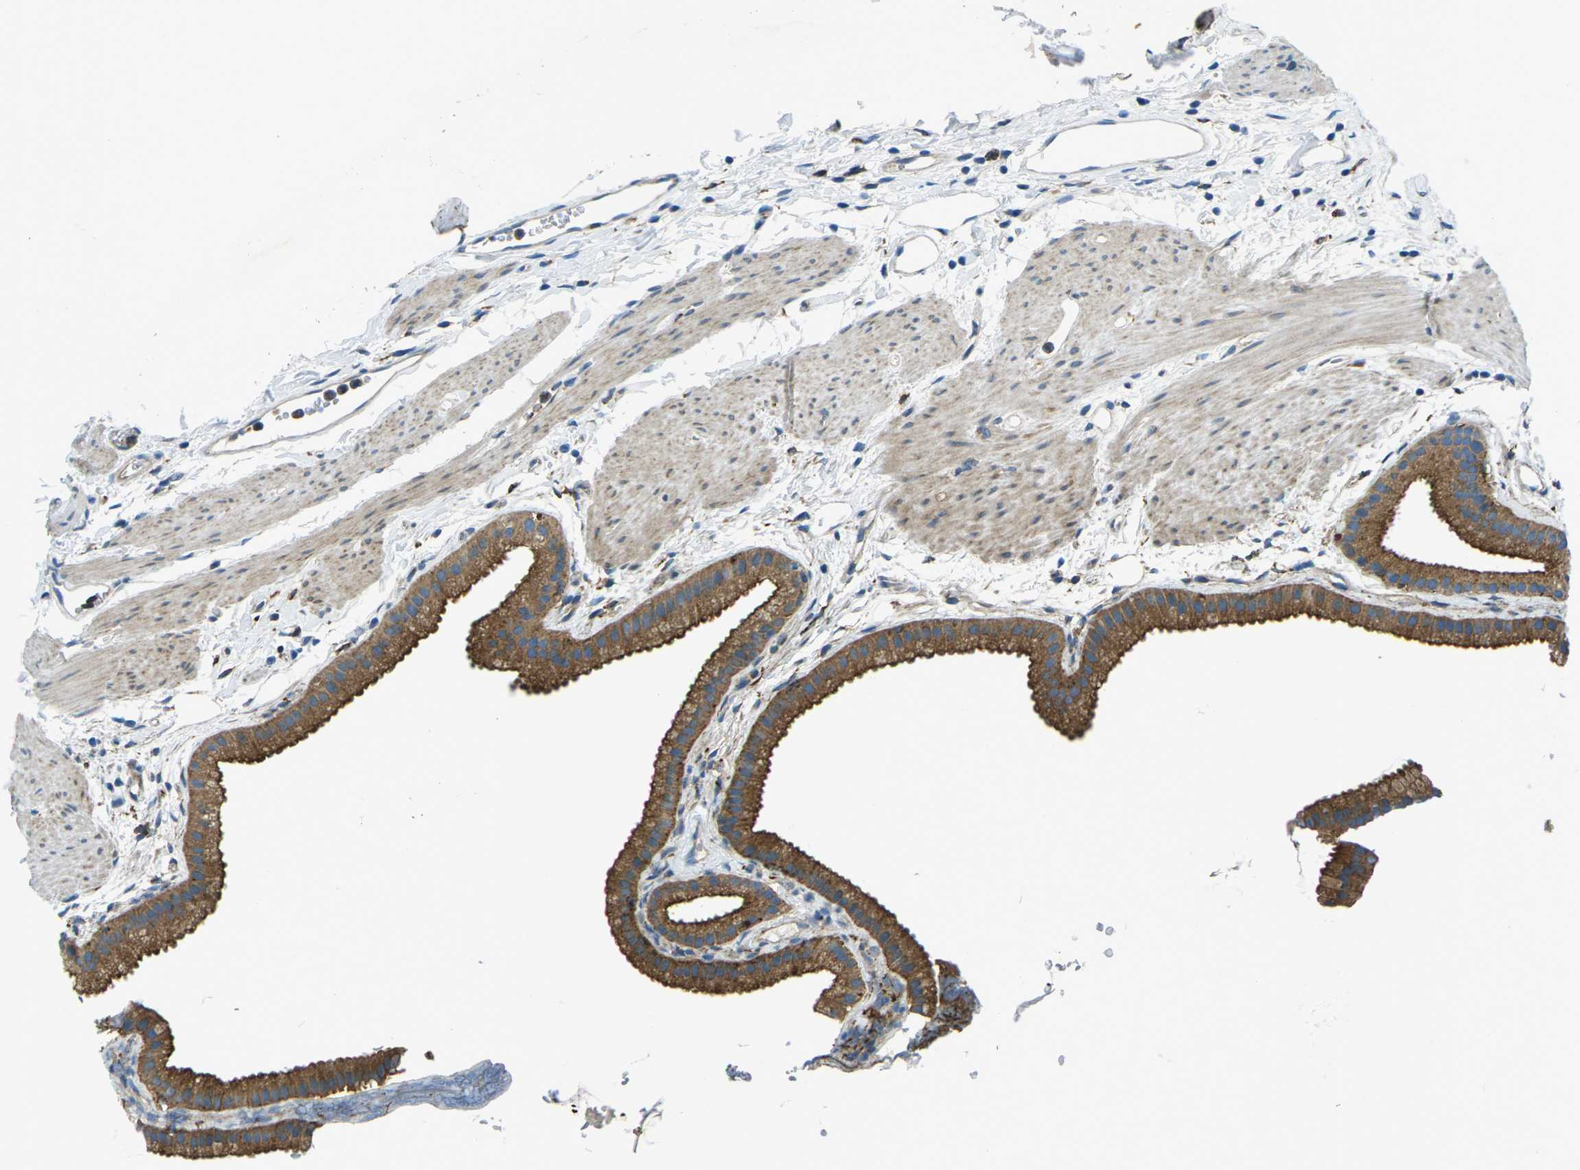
{"staining": {"intensity": "strong", "quantity": ">75%", "location": "cytoplasmic/membranous"}, "tissue": "gallbladder", "cell_type": "Glandular cells", "image_type": "normal", "snomed": [{"axis": "morphology", "description": "Normal tissue, NOS"}, {"axis": "topography", "description": "Gallbladder"}], "caption": "This photomicrograph shows unremarkable gallbladder stained with IHC to label a protein in brown. The cytoplasmic/membranous of glandular cells show strong positivity for the protein. Nuclei are counter-stained blue.", "gene": "CDK17", "patient": {"sex": "female", "age": 64}}